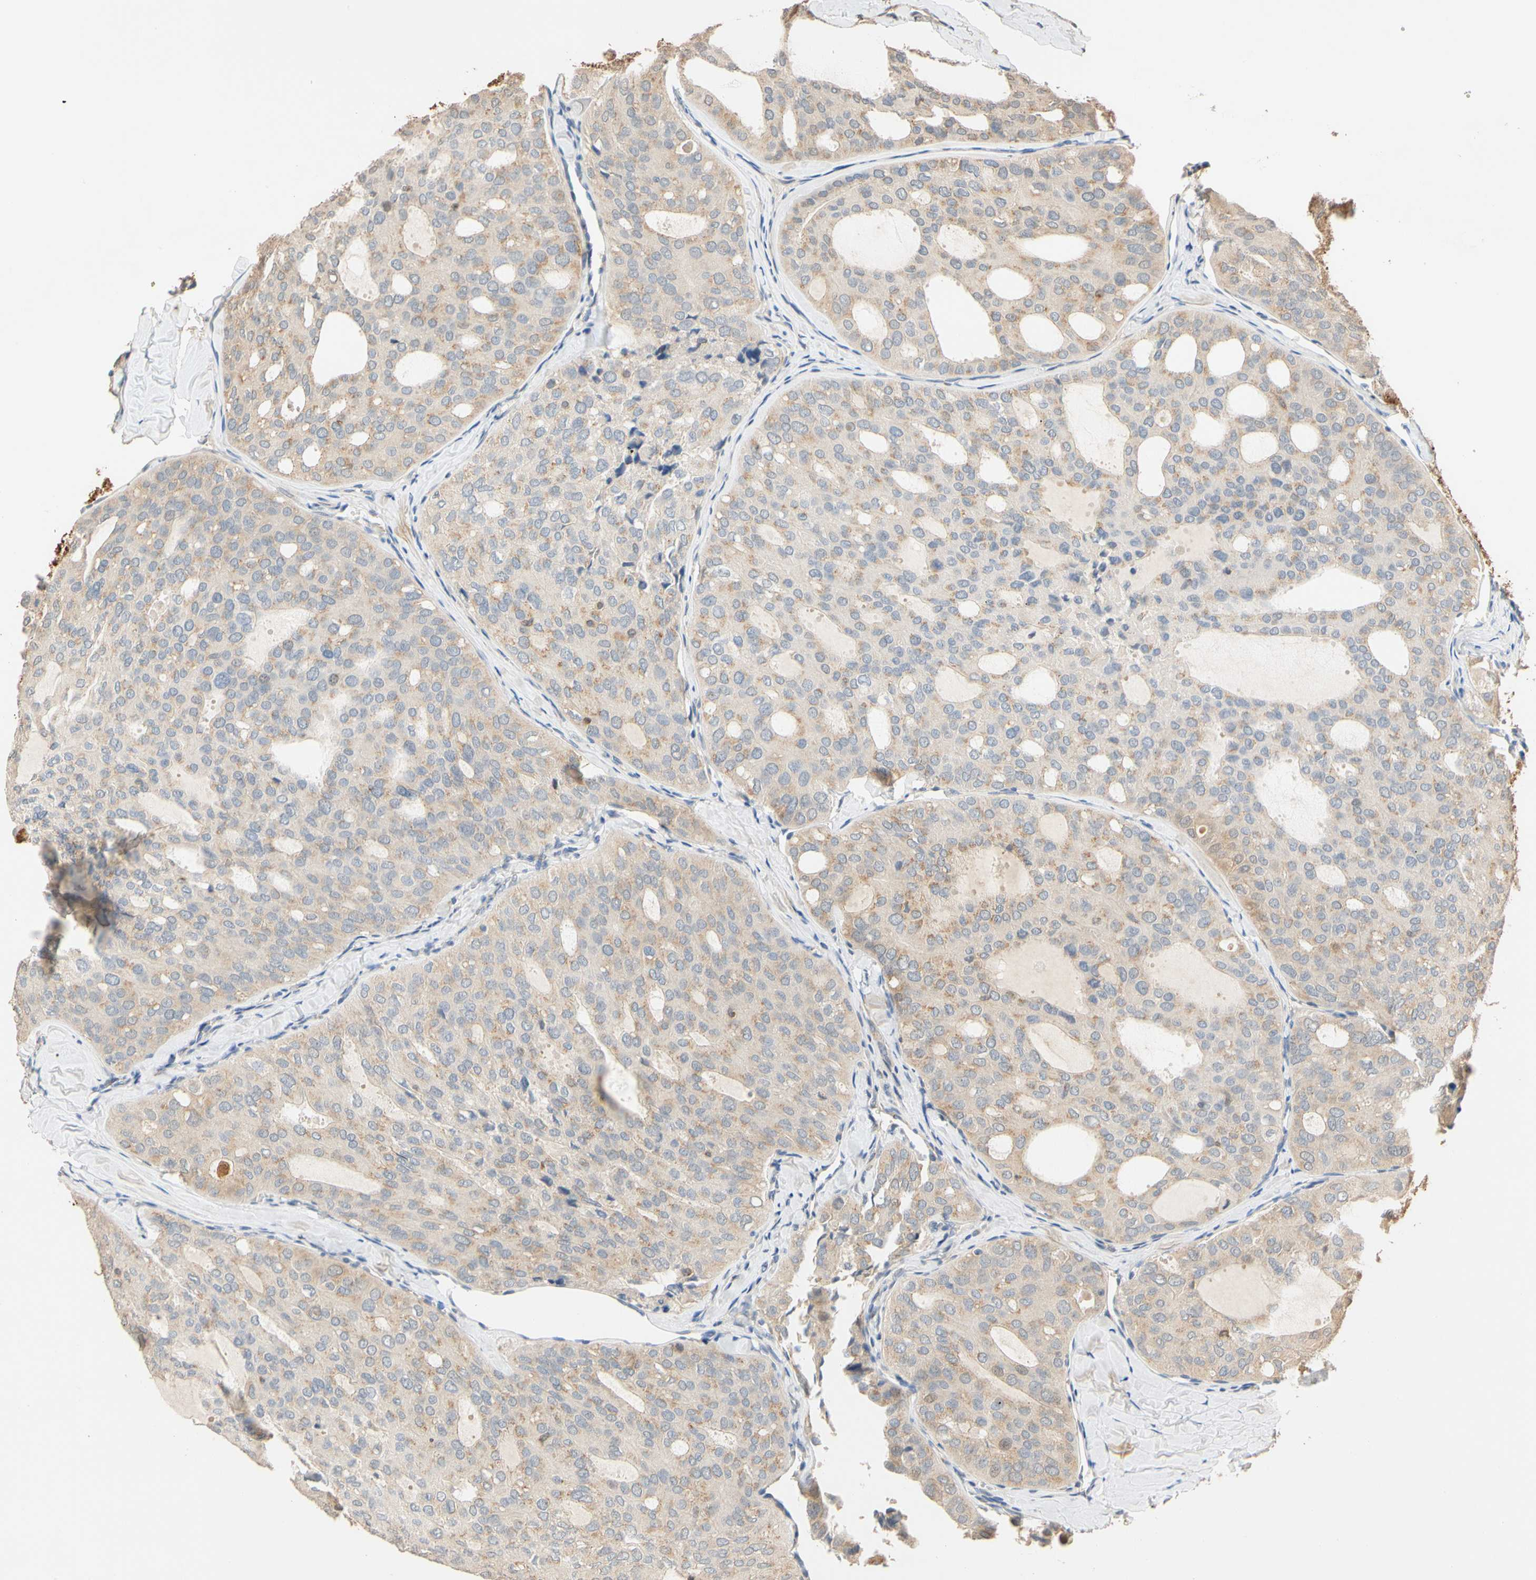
{"staining": {"intensity": "weak", "quantity": "25%-75%", "location": "cytoplasmic/membranous"}, "tissue": "thyroid cancer", "cell_type": "Tumor cells", "image_type": "cancer", "snomed": [{"axis": "morphology", "description": "Follicular adenoma carcinoma, NOS"}, {"axis": "topography", "description": "Thyroid gland"}], "caption": "A high-resolution image shows IHC staining of thyroid cancer (follicular adenoma carcinoma), which demonstrates weak cytoplasmic/membranous staining in about 25%-75% of tumor cells.", "gene": "GPSM2", "patient": {"sex": "male", "age": 75}}